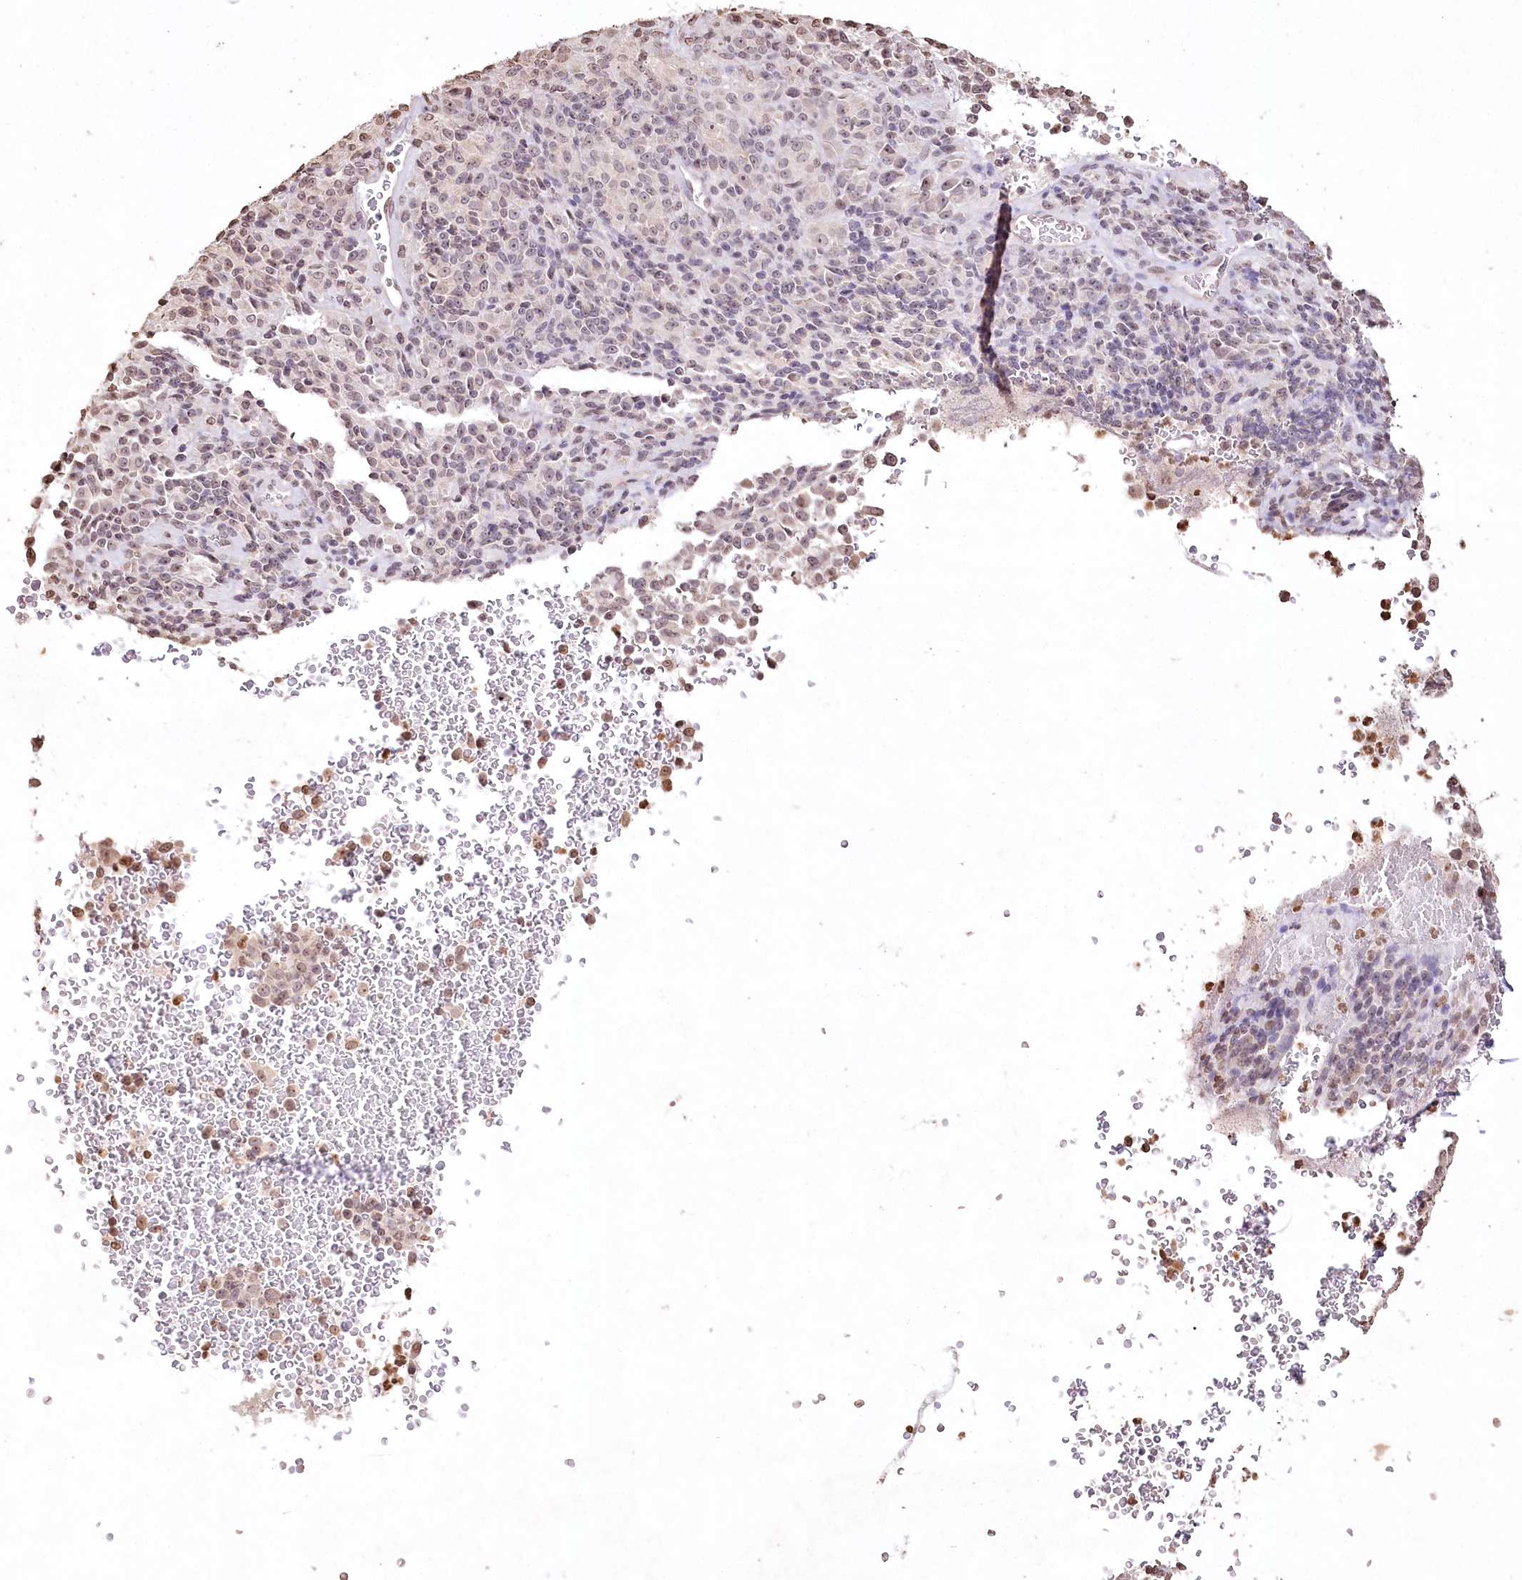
{"staining": {"intensity": "negative", "quantity": "none", "location": "none"}, "tissue": "melanoma", "cell_type": "Tumor cells", "image_type": "cancer", "snomed": [{"axis": "morphology", "description": "Malignant melanoma, Metastatic site"}, {"axis": "topography", "description": "Brain"}], "caption": "Malignant melanoma (metastatic site) was stained to show a protein in brown. There is no significant positivity in tumor cells.", "gene": "DMXL1", "patient": {"sex": "female", "age": 56}}